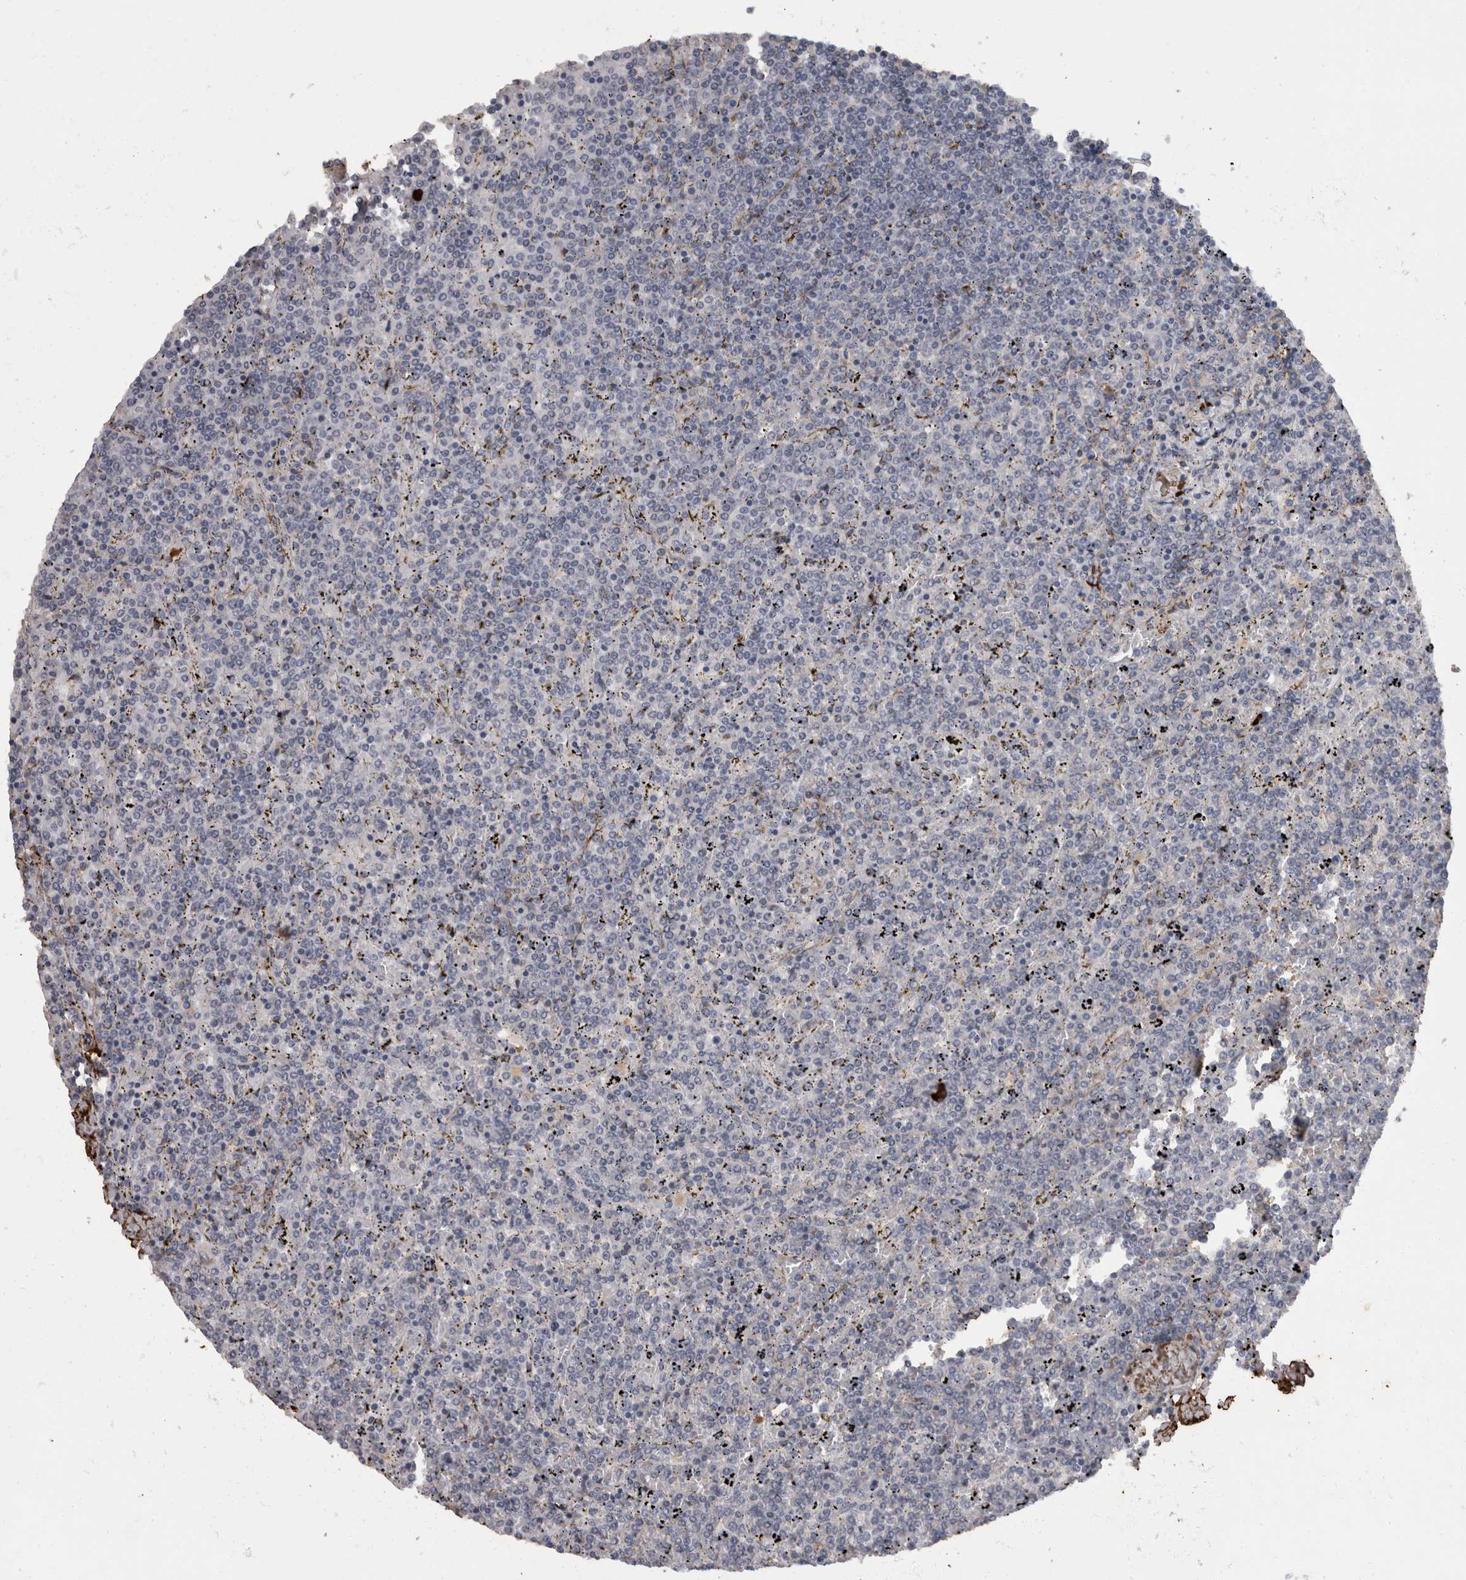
{"staining": {"intensity": "negative", "quantity": "none", "location": "none"}, "tissue": "lymphoma", "cell_type": "Tumor cells", "image_type": "cancer", "snomed": [{"axis": "morphology", "description": "Malignant lymphoma, non-Hodgkin's type, Low grade"}, {"axis": "topography", "description": "Spleen"}], "caption": "High magnification brightfield microscopy of malignant lymphoma, non-Hodgkin's type (low-grade) stained with DAB (3,3'-diaminobenzidine) (brown) and counterstained with hematoxylin (blue): tumor cells show no significant staining. (DAB immunohistochemistry, high magnification).", "gene": "MASTL", "patient": {"sex": "female", "age": 19}}